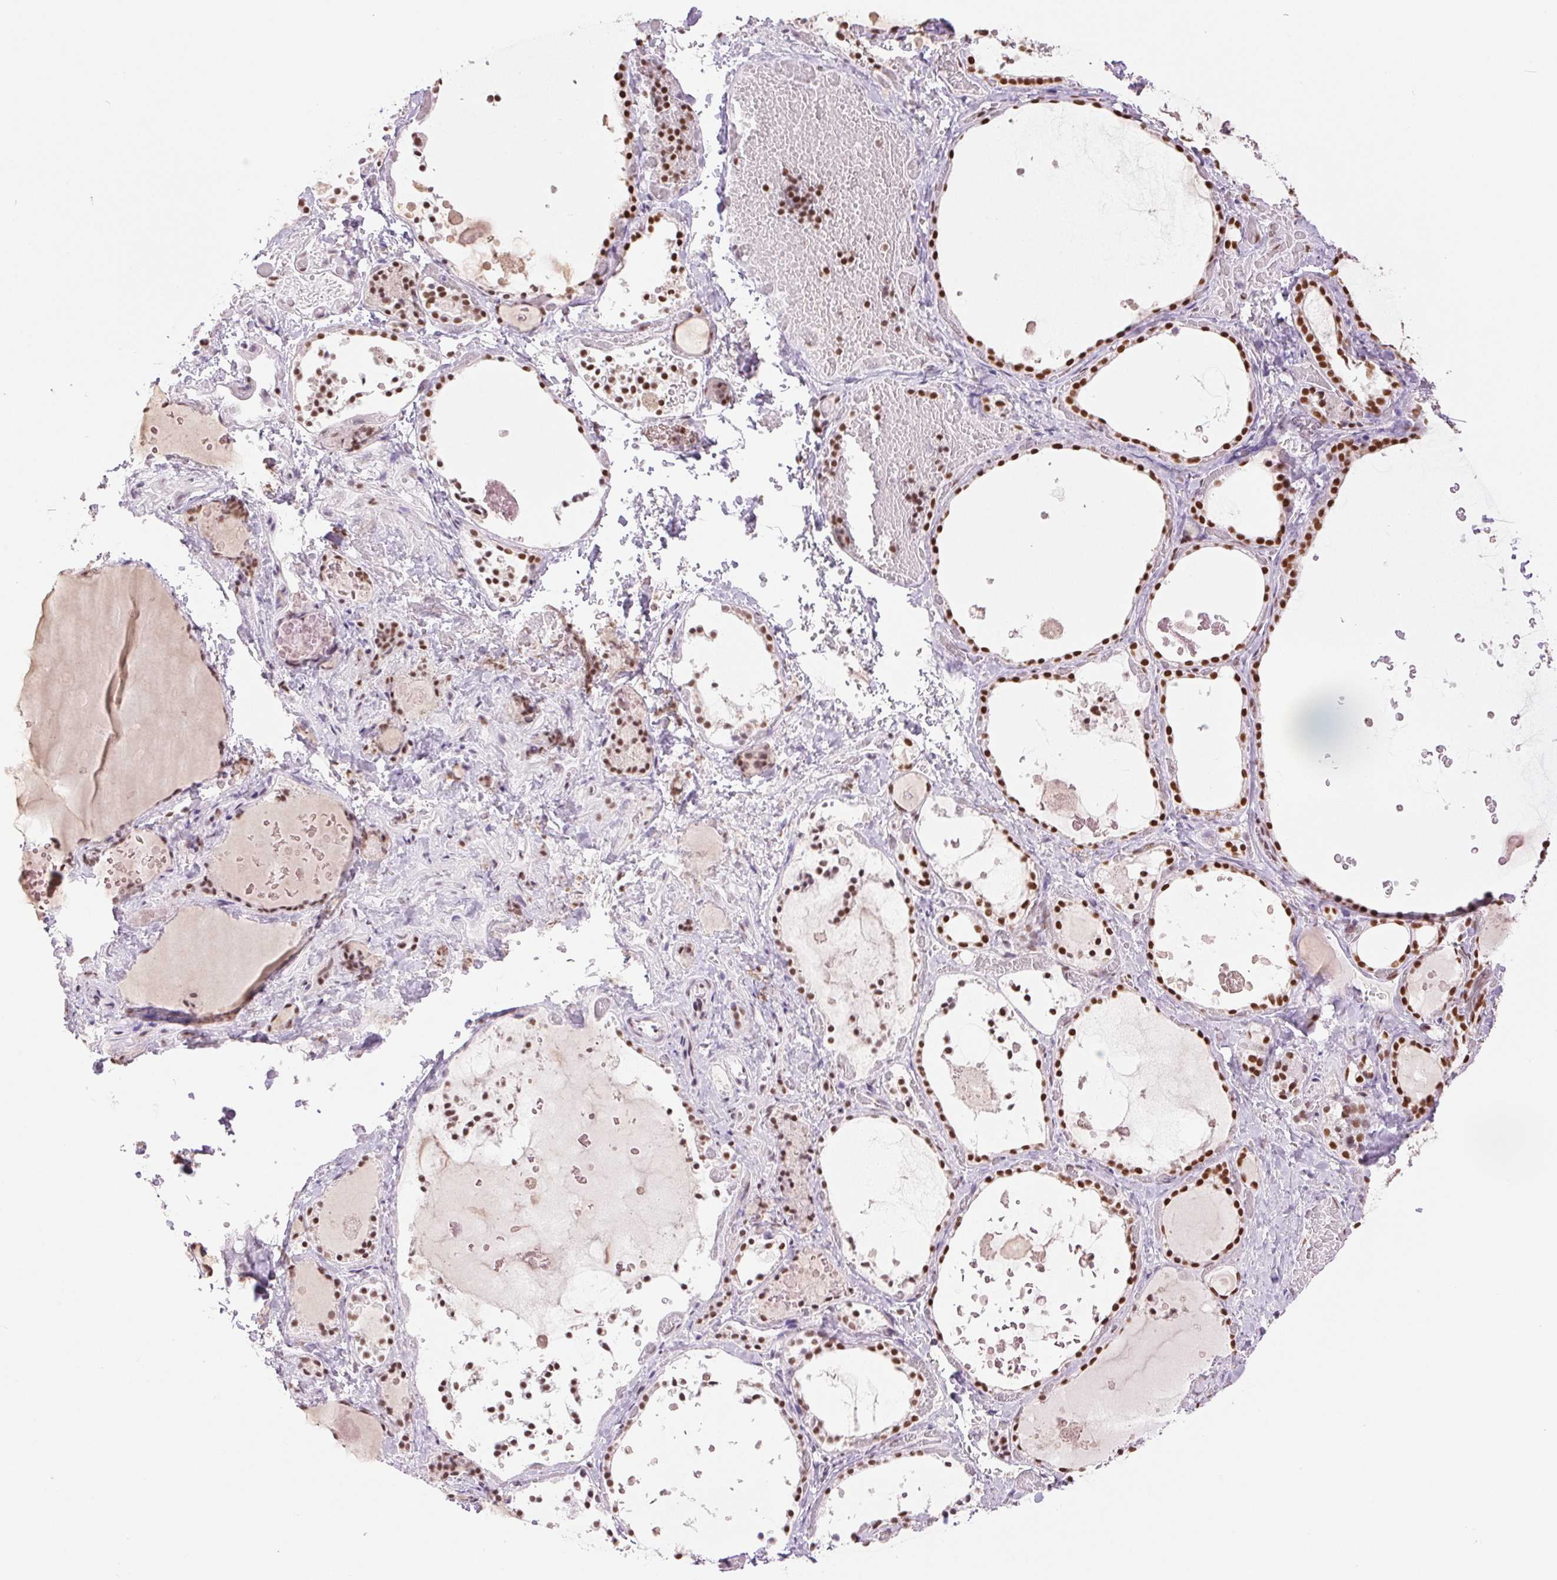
{"staining": {"intensity": "strong", "quantity": ">75%", "location": "nuclear"}, "tissue": "thyroid gland", "cell_type": "Glandular cells", "image_type": "normal", "snomed": [{"axis": "morphology", "description": "Normal tissue, NOS"}, {"axis": "topography", "description": "Thyroid gland"}], "caption": "Immunohistochemistry (IHC) histopathology image of benign thyroid gland: human thyroid gland stained using IHC shows high levels of strong protein expression localized specifically in the nuclear of glandular cells, appearing as a nuclear brown color.", "gene": "ZFR2", "patient": {"sex": "female", "age": 56}}